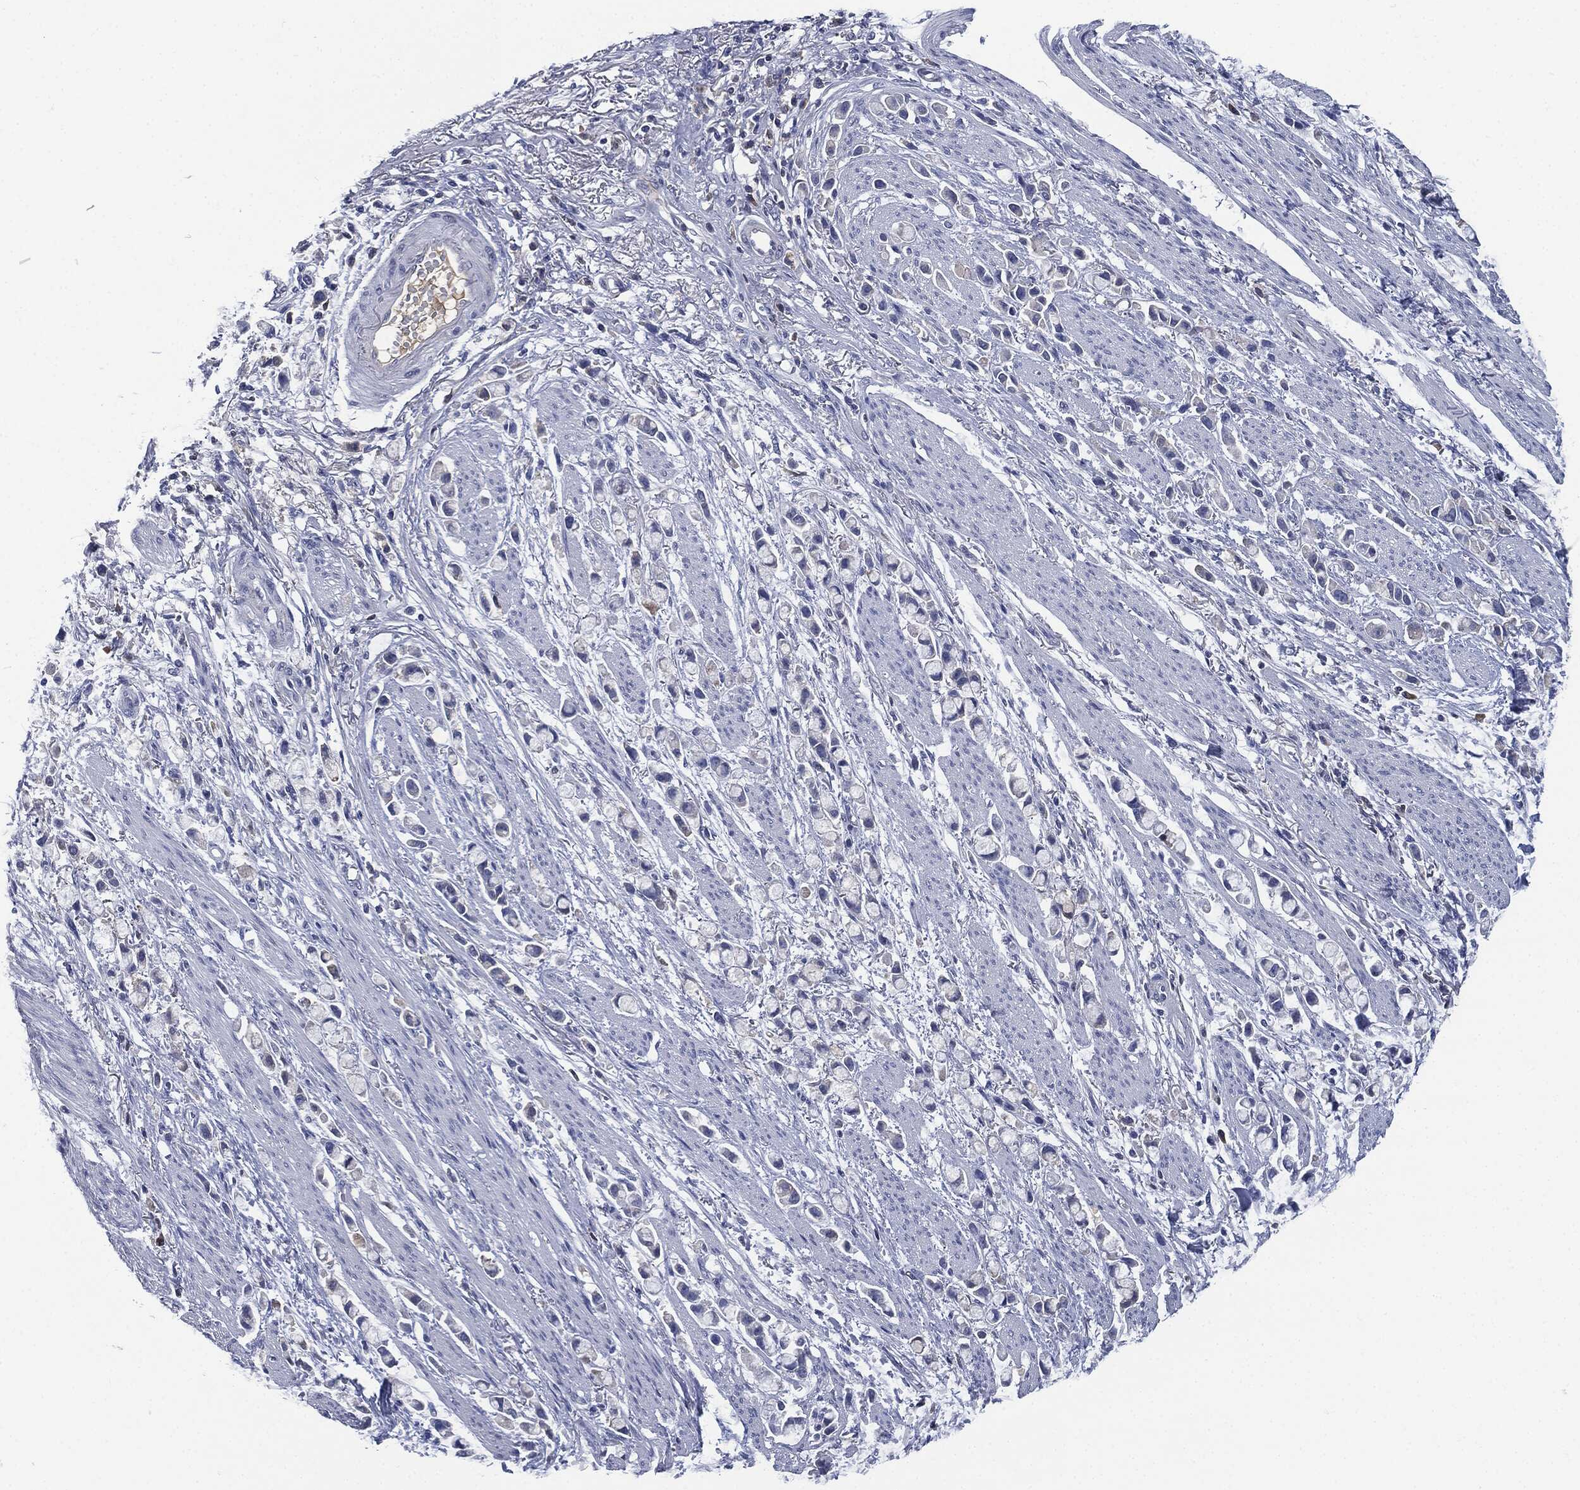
{"staining": {"intensity": "negative", "quantity": "none", "location": "none"}, "tissue": "stomach cancer", "cell_type": "Tumor cells", "image_type": "cancer", "snomed": [{"axis": "morphology", "description": "Adenocarcinoma, NOS"}, {"axis": "topography", "description": "Stomach"}], "caption": "IHC of human stomach cancer (adenocarcinoma) exhibits no positivity in tumor cells. Brightfield microscopy of IHC stained with DAB (brown) and hematoxylin (blue), captured at high magnification.", "gene": "SIGLEC7", "patient": {"sex": "female", "age": 81}}